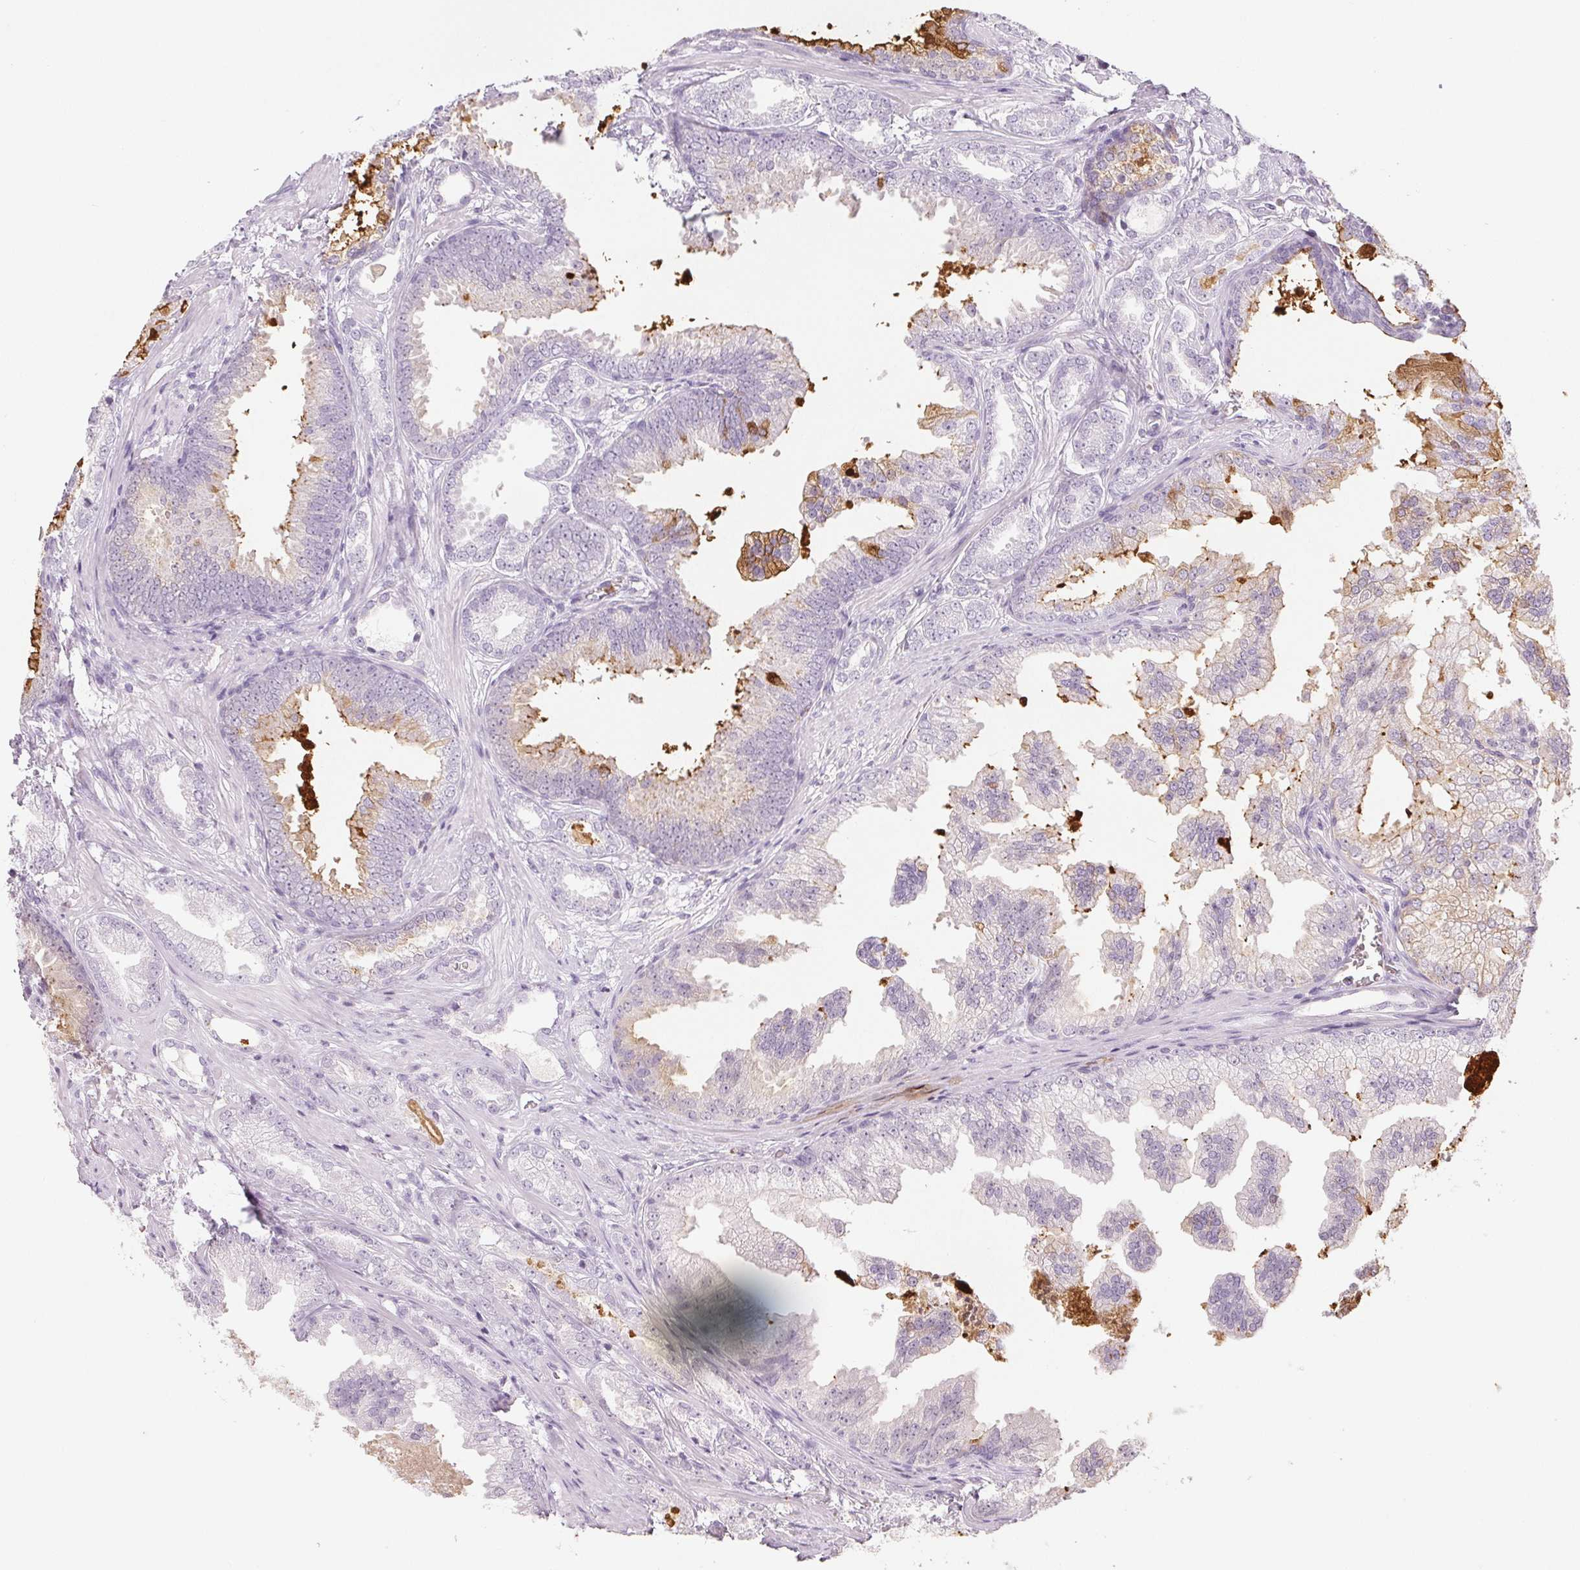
{"staining": {"intensity": "negative", "quantity": "none", "location": "none"}, "tissue": "prostate cancer", "cell_type": "Tumor cells", "image_type": "cancer", "snomed": [{"axis": "morphology", "description": "Adenocarcinoma, Low grade"}, {"axis": "topography", "description": "Prostate"}], "caption": "Immunohistochemistry (IHC) of human adenocarcinoma (low-grade) (prostate) shows no positivity in tumor cells.", "gene": "LTF", "patient": {"sex": "male", "age": 65}}